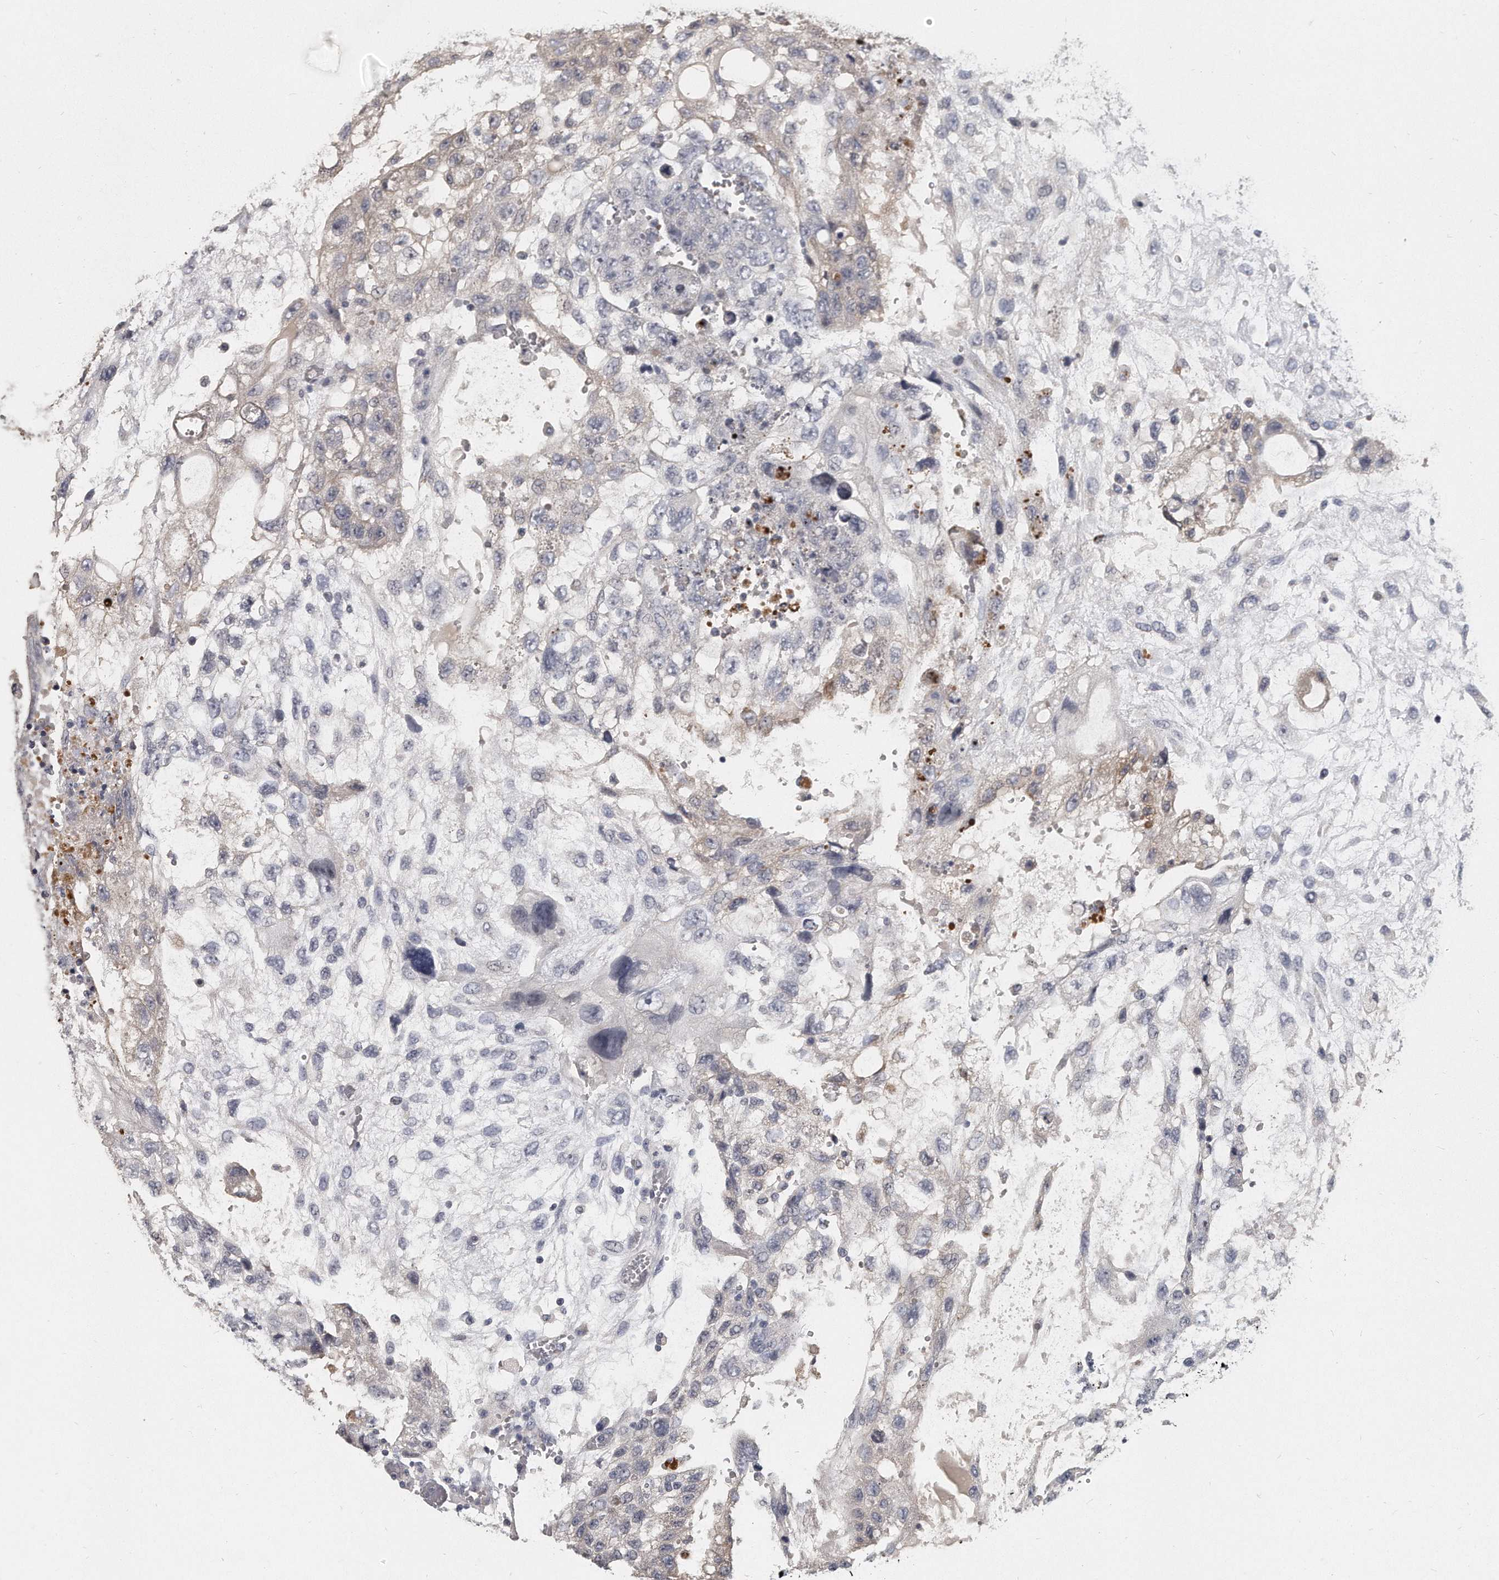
{"staining": {"intensity": "negative", "quantity": "none", "location": "none"}, "tissue": "testis cancer", "cell_type": "Tumor cells", "image_type": "cancer", "snomed": [{"axis": "morphology", "description": "Carcinoma, Embryonal, NOS"}, {"axis": "topography", "description": "Testis"}], "caption": "Testis embryonal carcinoma stained for a protein using IHC shows no expression tumor cells.", "gene": "KLHL7", "patient": {"sex": "male", "age": 36}}